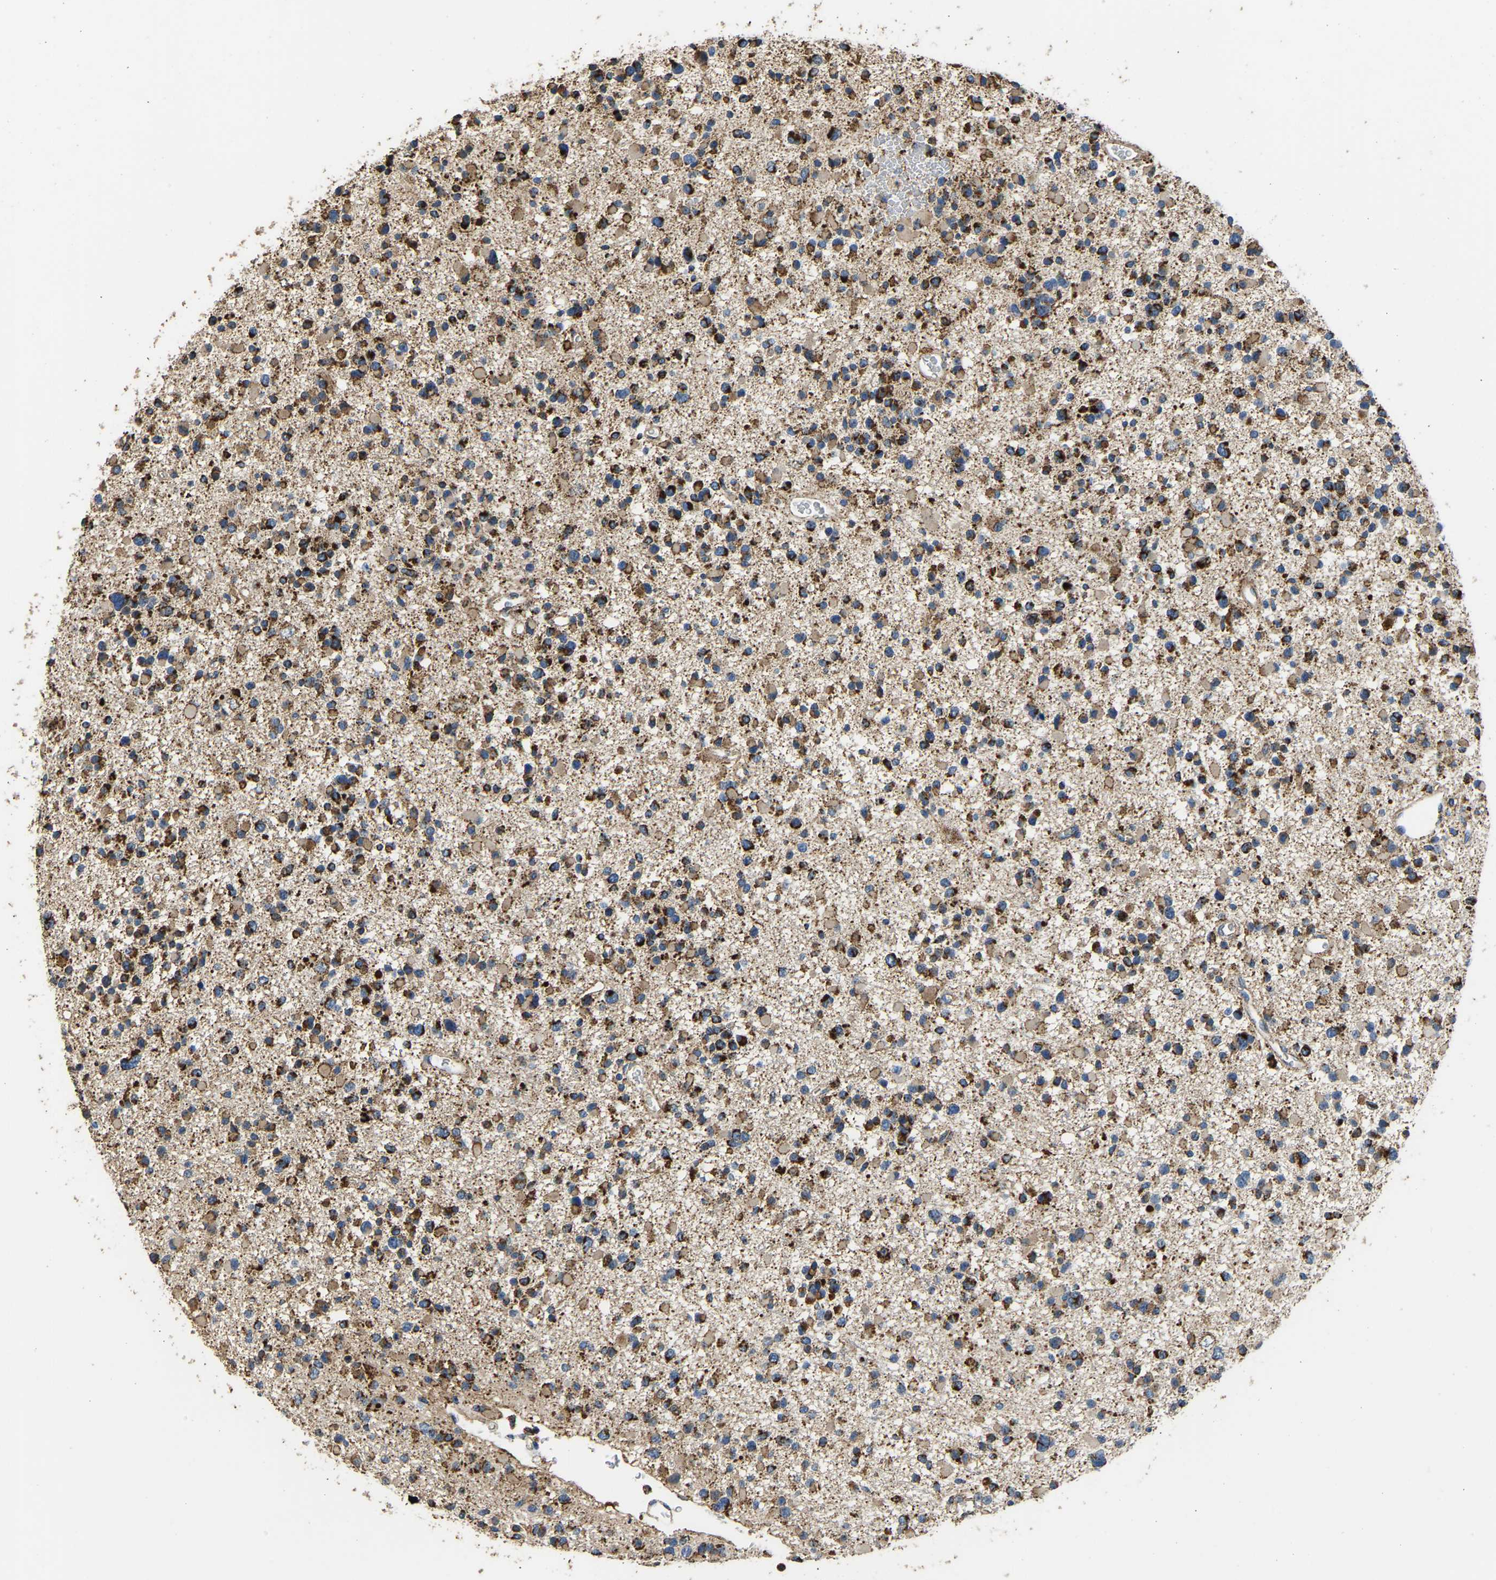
{"staining": {"intensity": "strong", "quantity": ">75%", "location": "cytoplasmic/membranous"}, "tissue": "glioma", "cell_type": "Tumor cells", "image_type": "cancer", "snomed": [{"axis": "morphology", "description": "Glioma, malignant, Low grade"}, {"axis": "topography", "description": "Brain"}], "caption": "Immunohistochemical staining of glioma reveals high levels of strong cytoplasmic/membranous positivity in approximately >75% of tumor cells. (DAB (3,3'-diaminobenzidine) IHC, brown staining for protein, blue staining for nuclei).", "gene": "TUFM", "patient": {"sex": "female", "age": 22}}